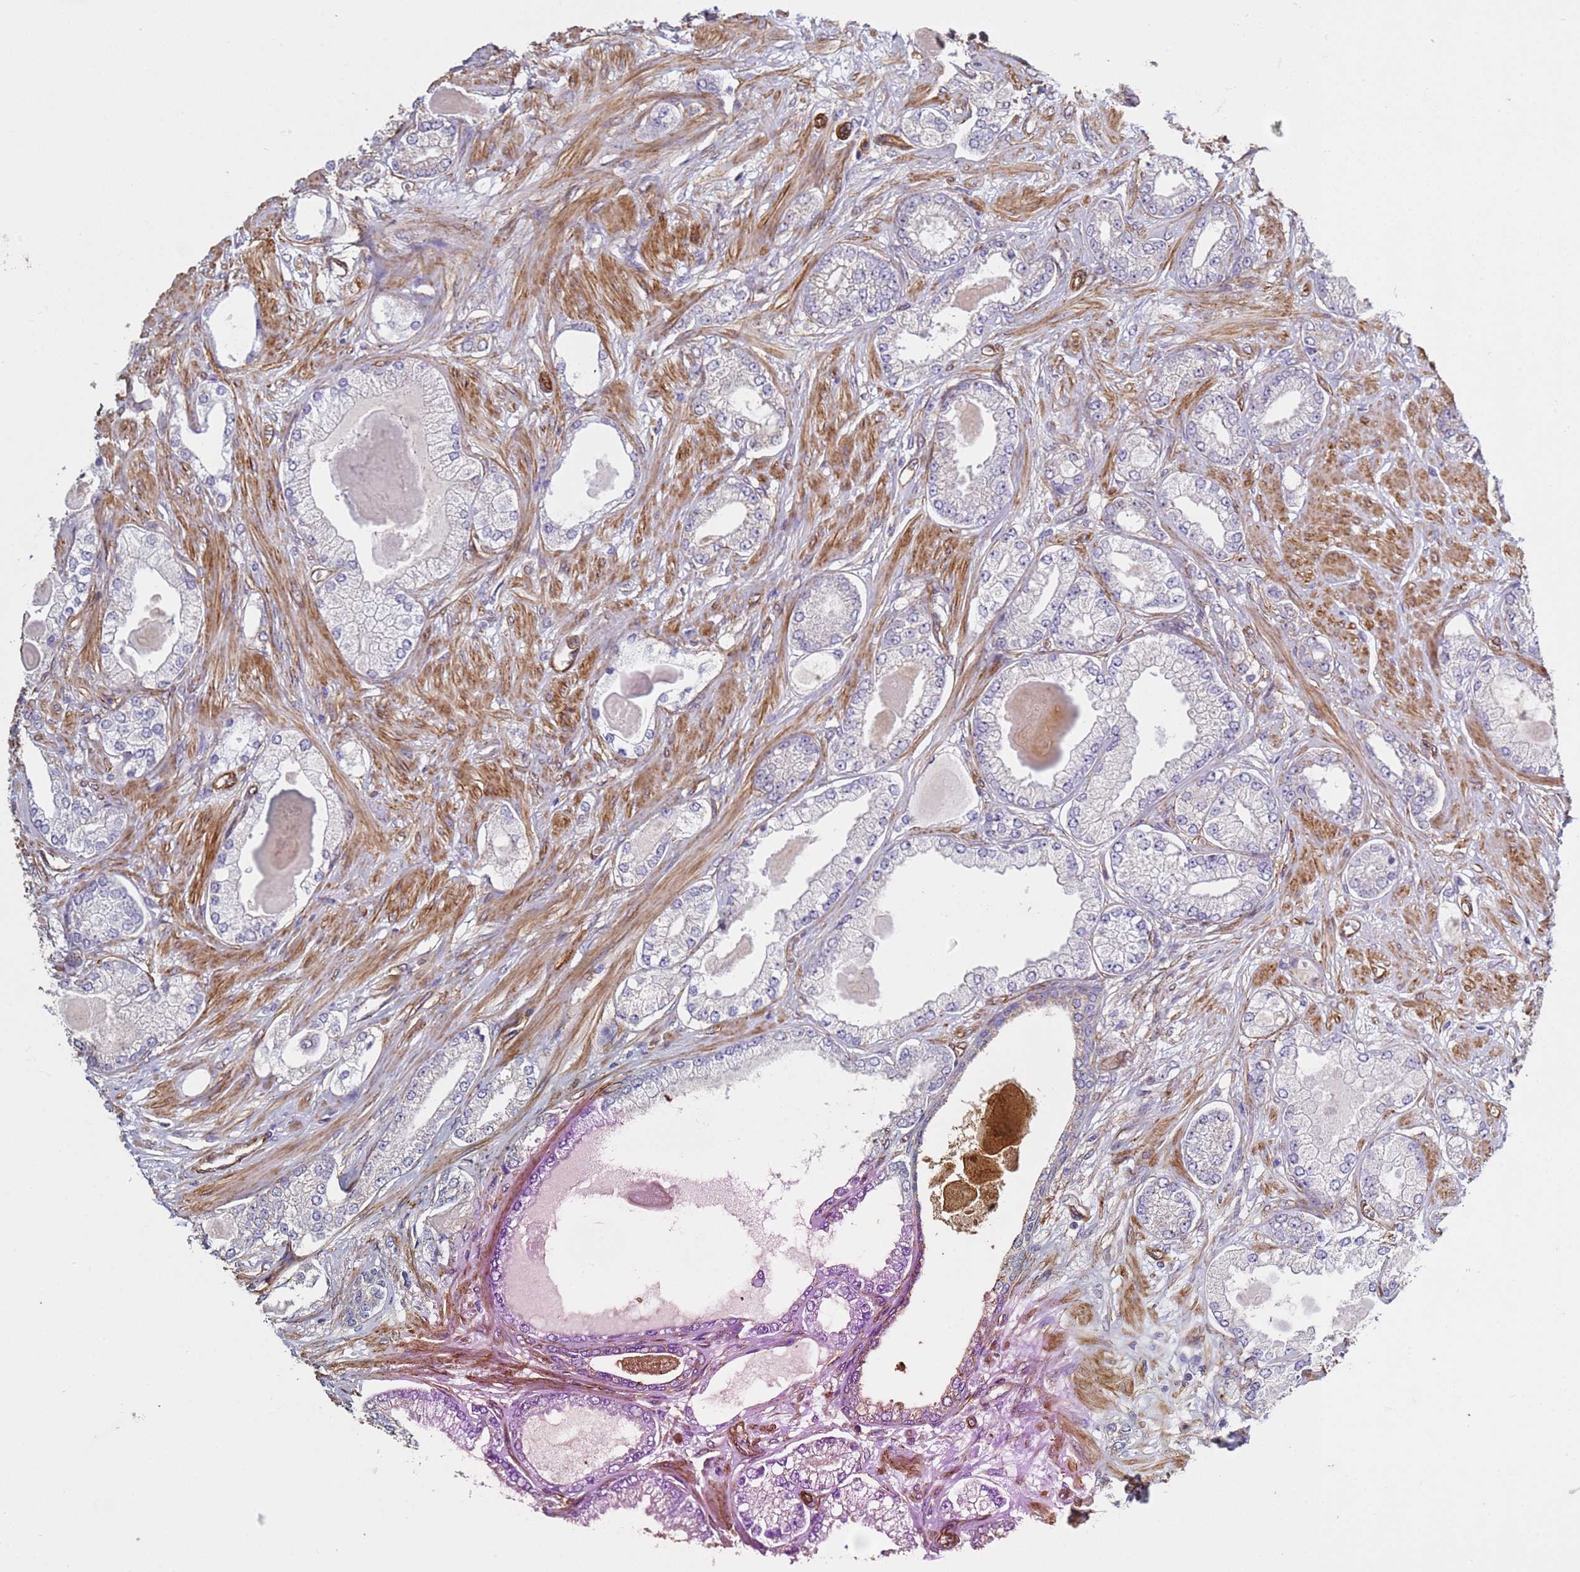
{"staining": {"intensity": "negative", "quantity": "none", "location": "none"}, "tissue": "prostate cancer", "cell_type": "Tumor cells", "image_type": "cancer", "snomed": [{"axis": "morphology", "description": "Adenocarcinoma, Low grade"}, {"axis": "topography", "description": "Prostate"}], "caption": "This is an immunohistochemistry (IHC) histopathology image of prostate cancer (adenocarcinoma (low-grade)). There is no expression in tumor cells.", "gene": "GASK1A", "patient": {"sex": "male", "age": 64}}